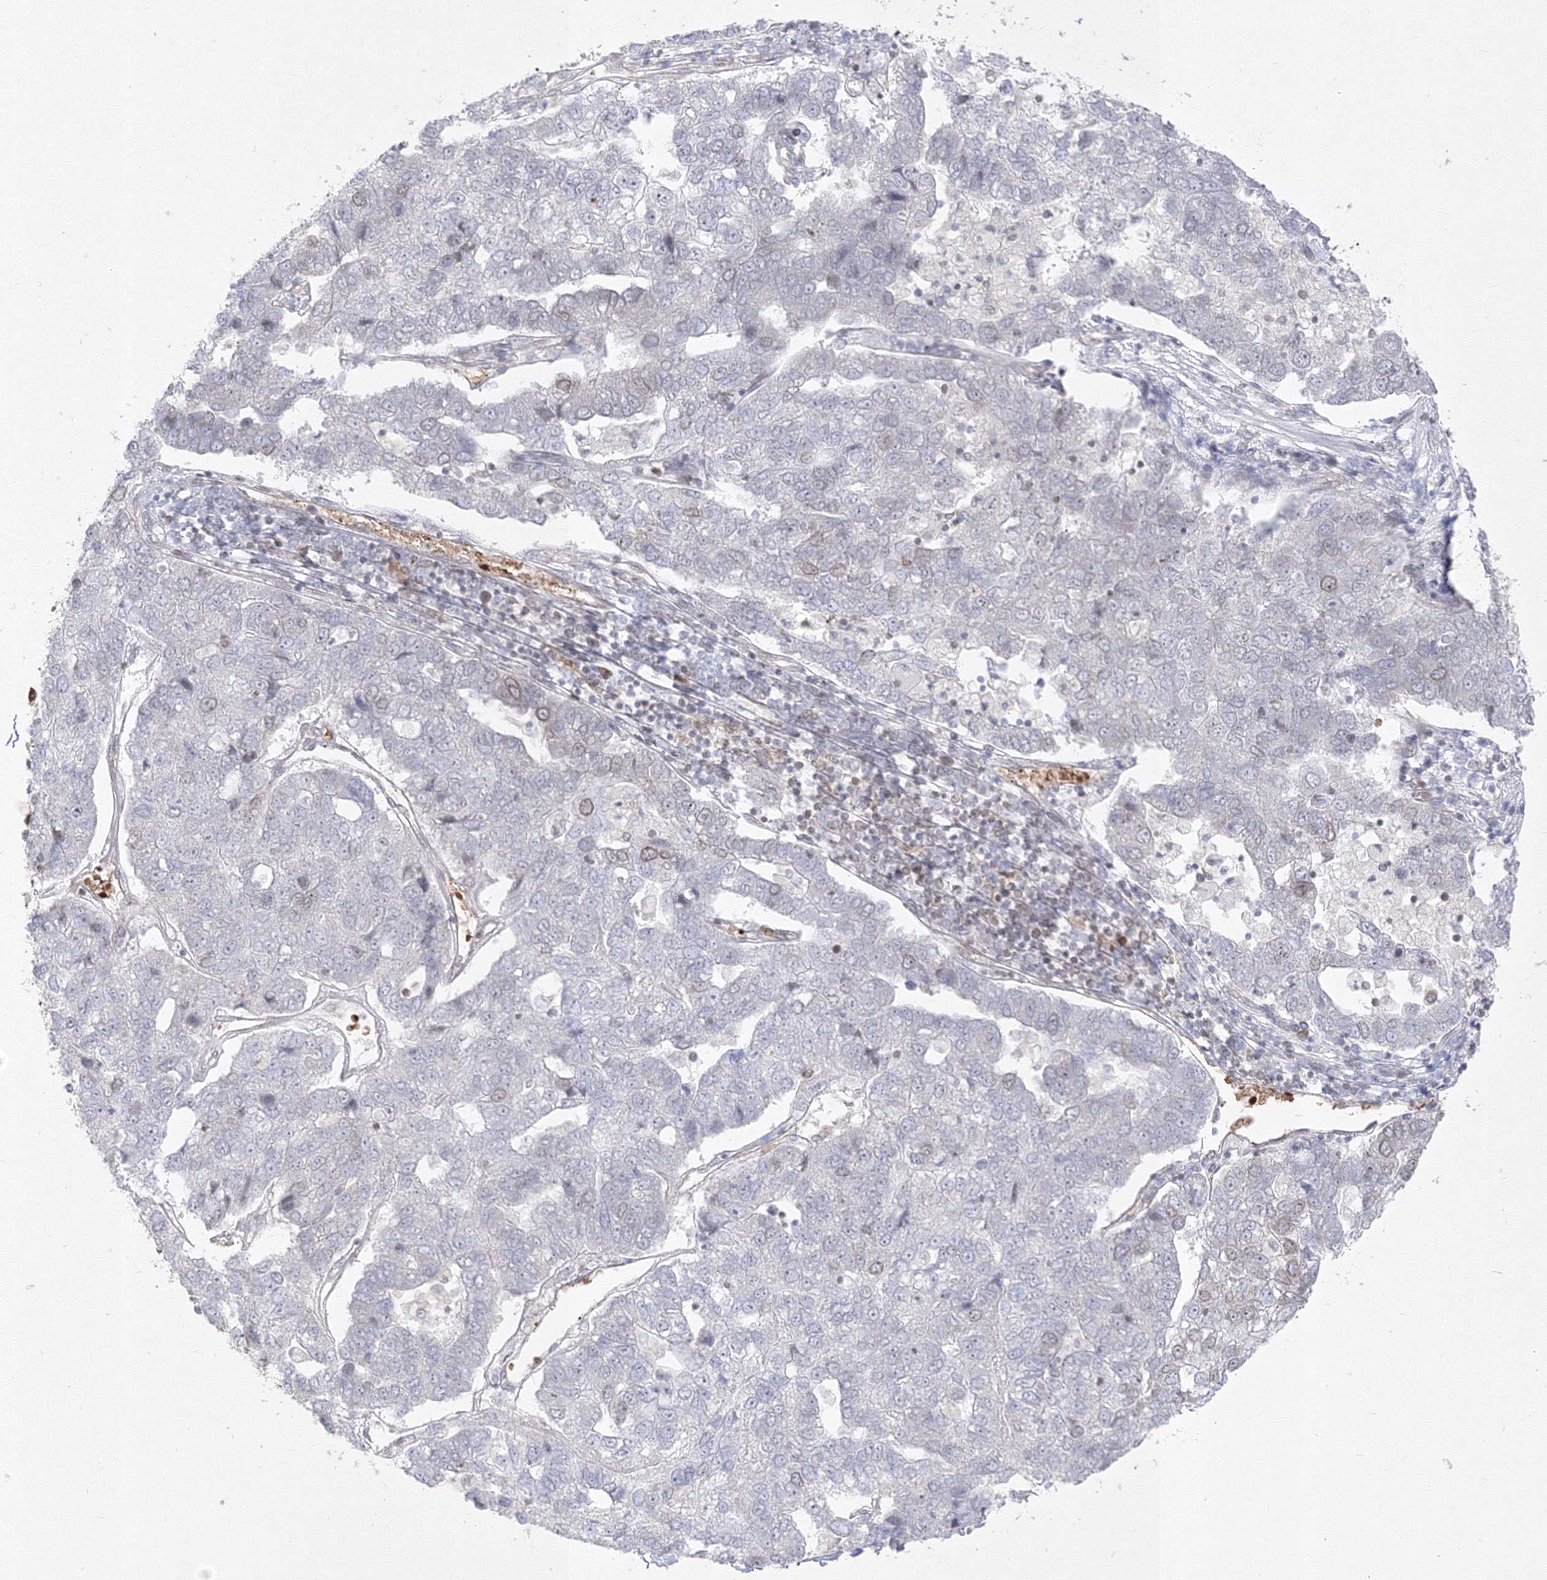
{"staining": {"intensity": "negative", "quantity": "none", "location": "none"}, "tissue": "pancreatic cancer", "cell_type": "Tumor cells", "image_type": "cancer", "snomed": [{"axis": "morphology", "description": "Adenocarcinoma, NOS"}, {"axis": "topography", "description": "Pancreas"}], "caption": "Pancreatic adenocarcinoma was stained to show a protein in brown. There is no significant expression in tumor cells. The staining was performed using DAB to visualize the protein expression in brown, while the nuclei were stained in blue with hematoxylin (Magnification: 20x).", "gene": "DNAJB2", "patient": {"sex": "female", "age": 61}}